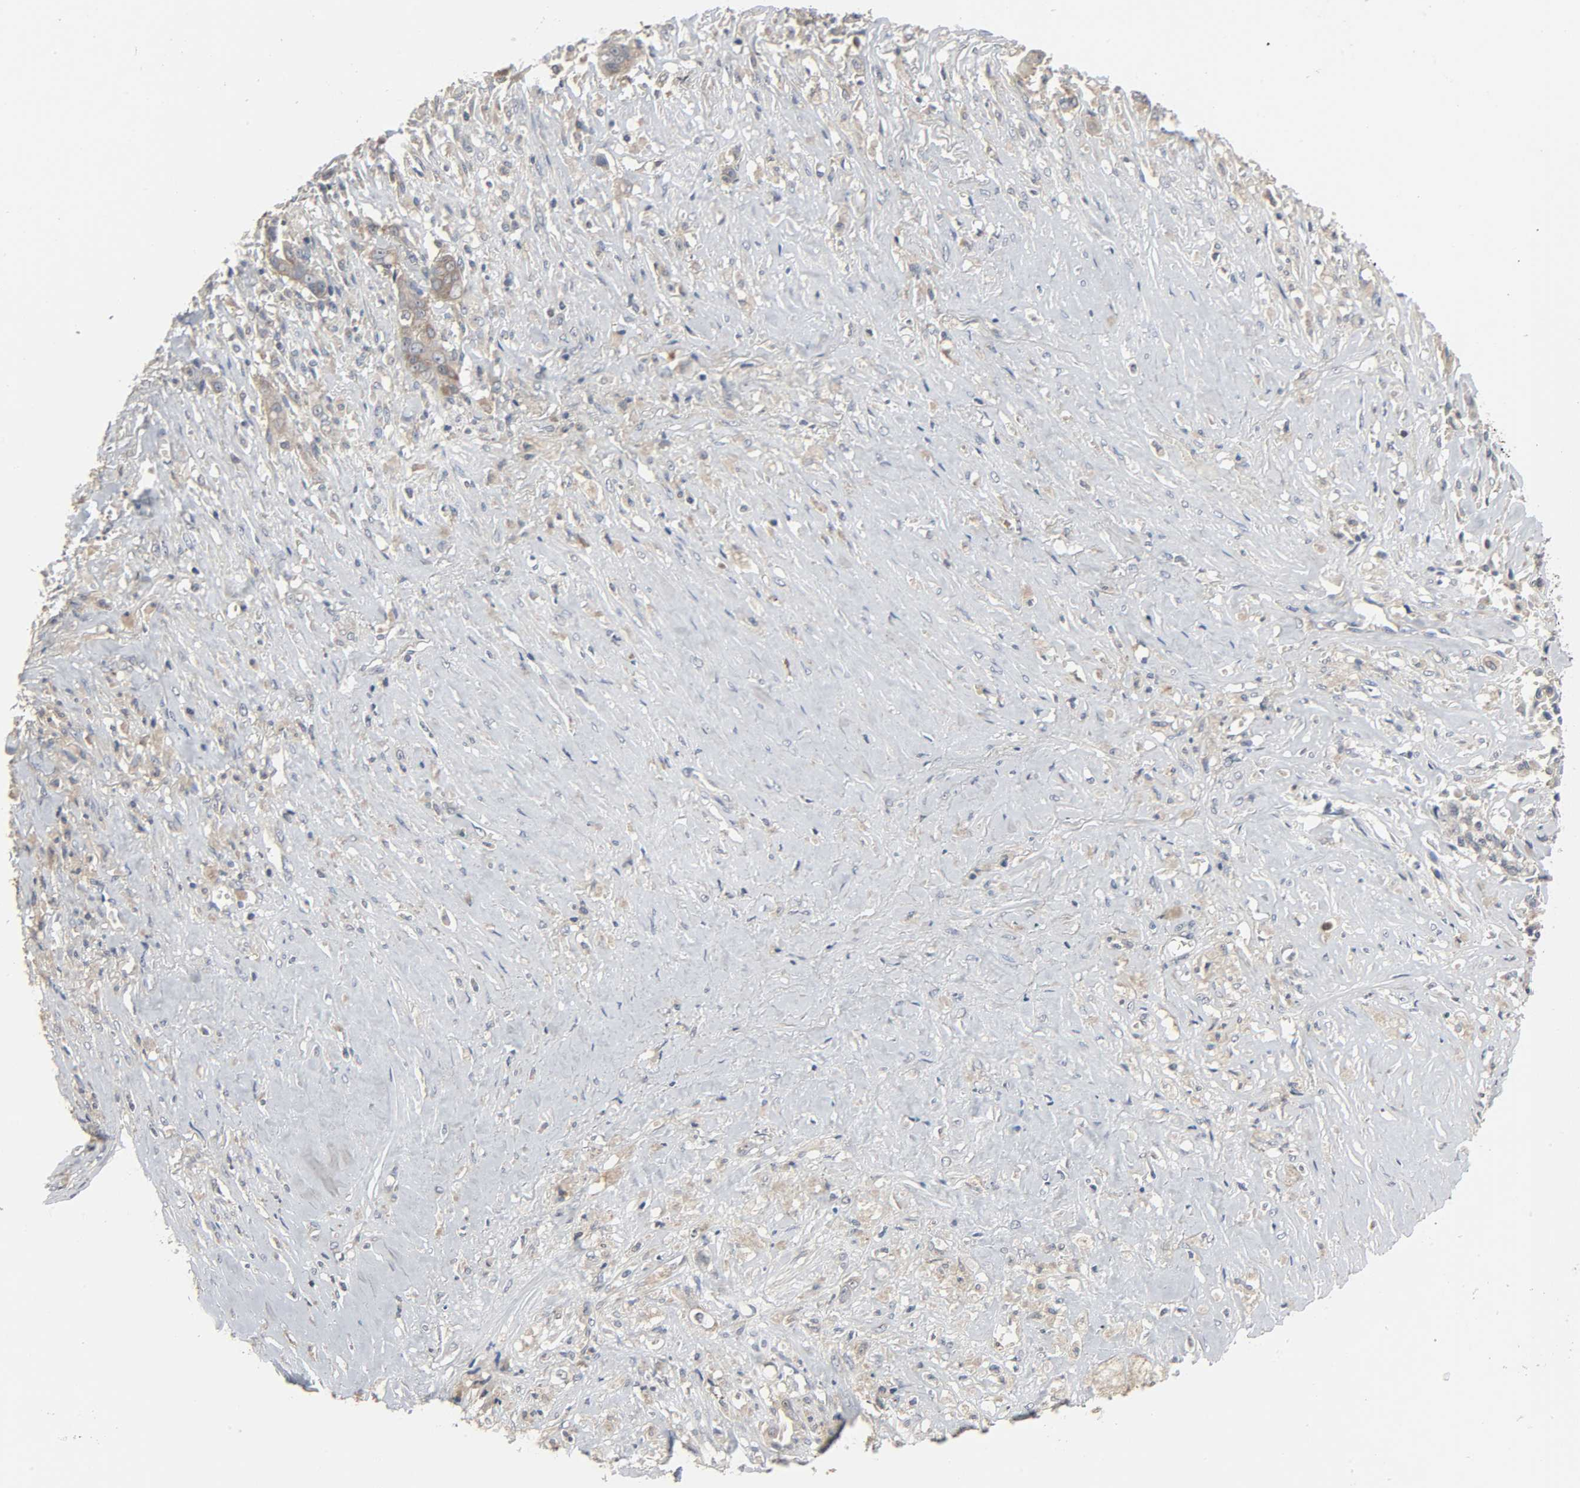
{"staining": {"intensity": "moderate", "quantity": ">75%", "location": "cytoplasmic/membranous"}, "tissue": "liver cancer", "cell_type": "Tumor cells", "image_type": "cancer", "snomed": [{"axis": "morphology", "description": "Cholangiocarcinoma"}, {"axis": "topography", "description": "Liver"}], "caption": "Liver cholangiocarcinoma was stained to show a protein in brown. There is medium levels of moderate cytoplasmic/membranous staining in approximately >75% of tumor cells.", "gene": "PLEKHA2", "patient": {"sex": "female", "age": 70}}